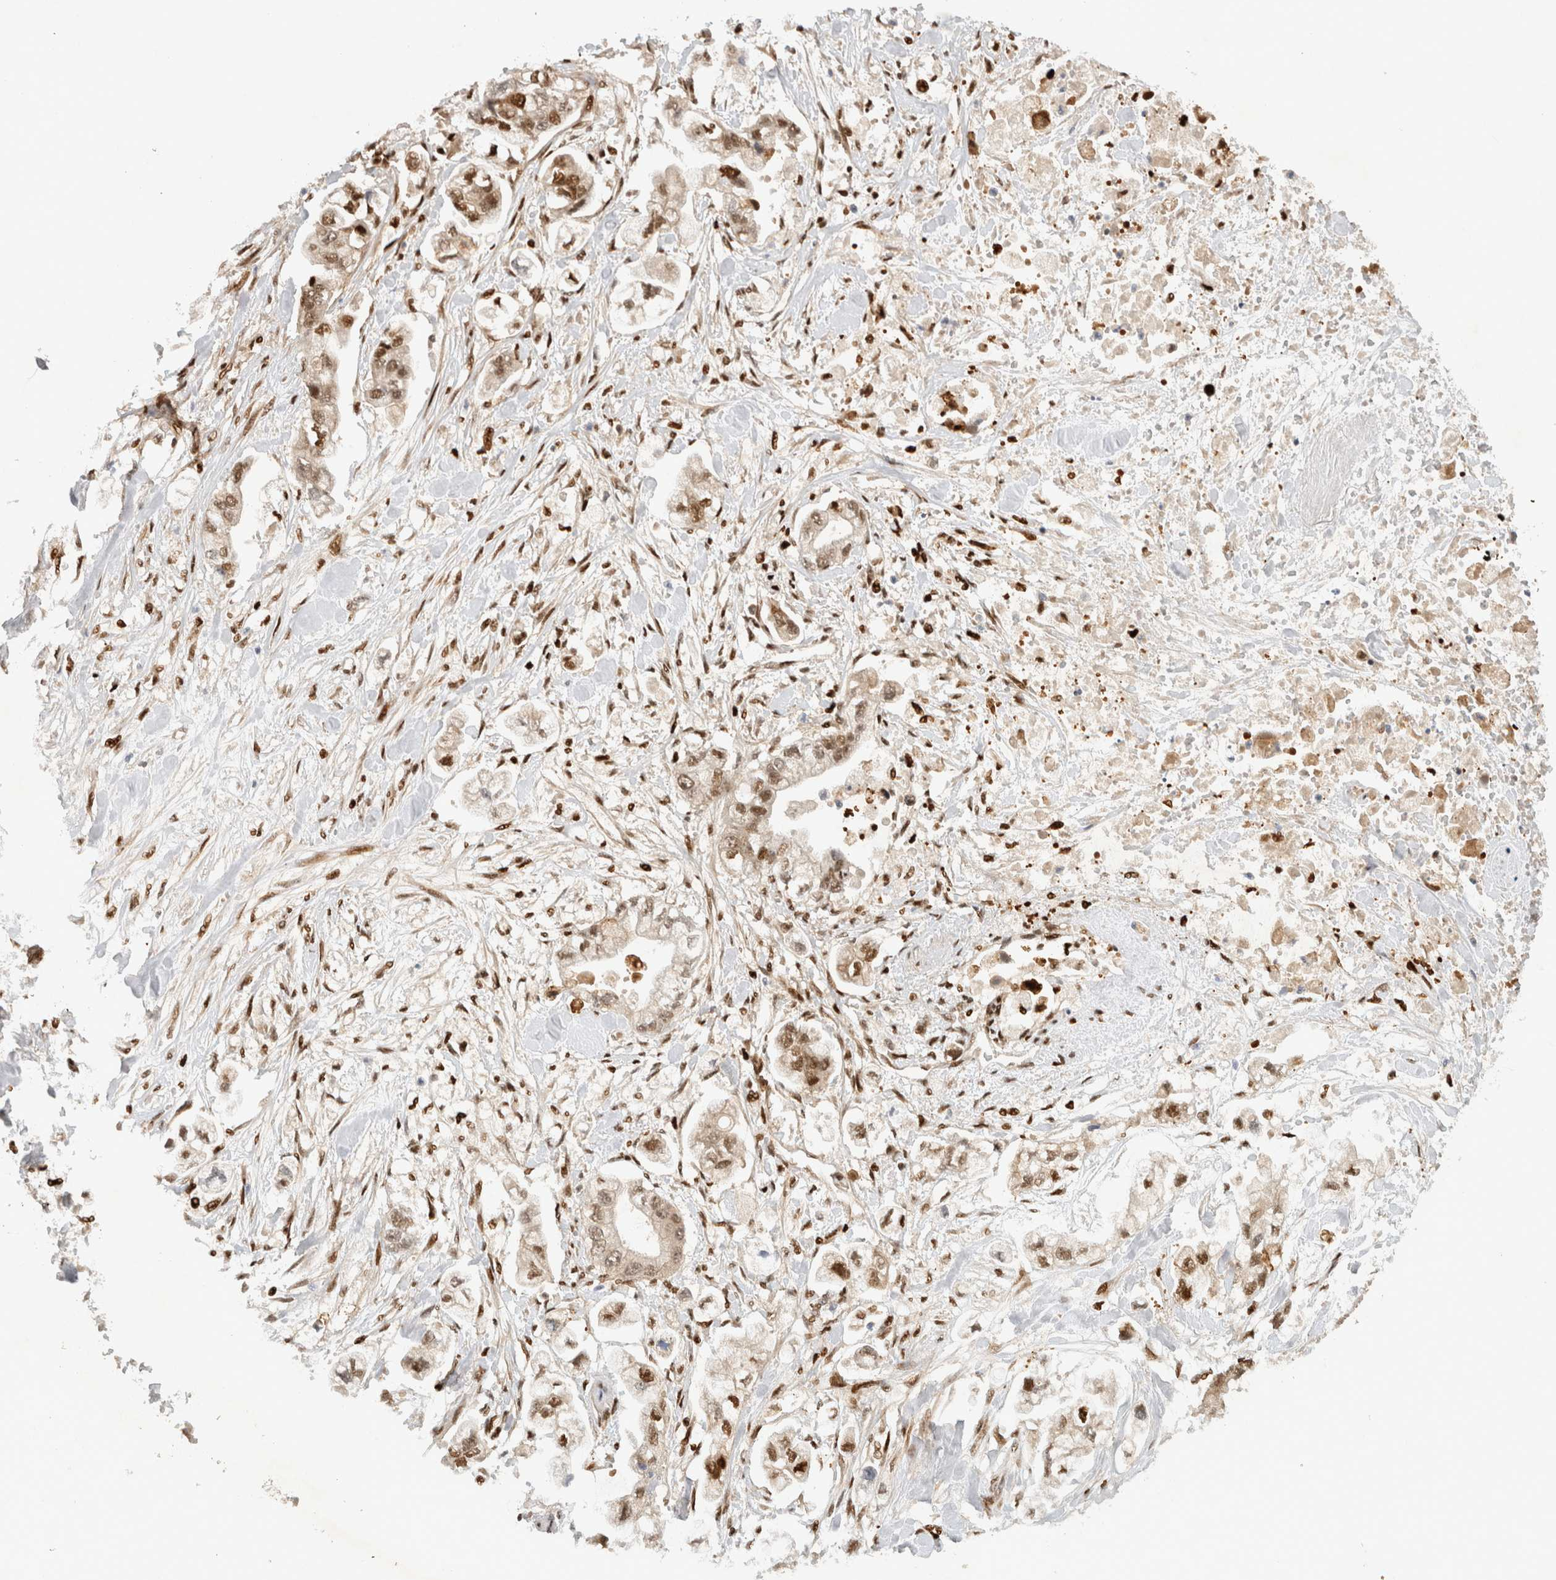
{"staining": {"intensity": "moderate", "quantity": ">75%", "location": "nuclear"}, "tissue": "stomach cancer", "cell_type": "Tumor cells", "image_type": "cancer", "snomed": [{"axis": "morphology", "description": "Normal tissue, NOS"}, {"axis": "morphology", "description": "Adenocarcinoma, NOS"}, {"axis": "topography", "description": "Stomach"}], "caption": "High-power microscopy captured an immunohistochemistry (IHC) micrograph of adenocarcinoma (stomach), revealing moderate nuclear positivity in approximately >75% of tumor cells.", "gene": "TCF4", "patient": {"sex": "male", "age": 62}}